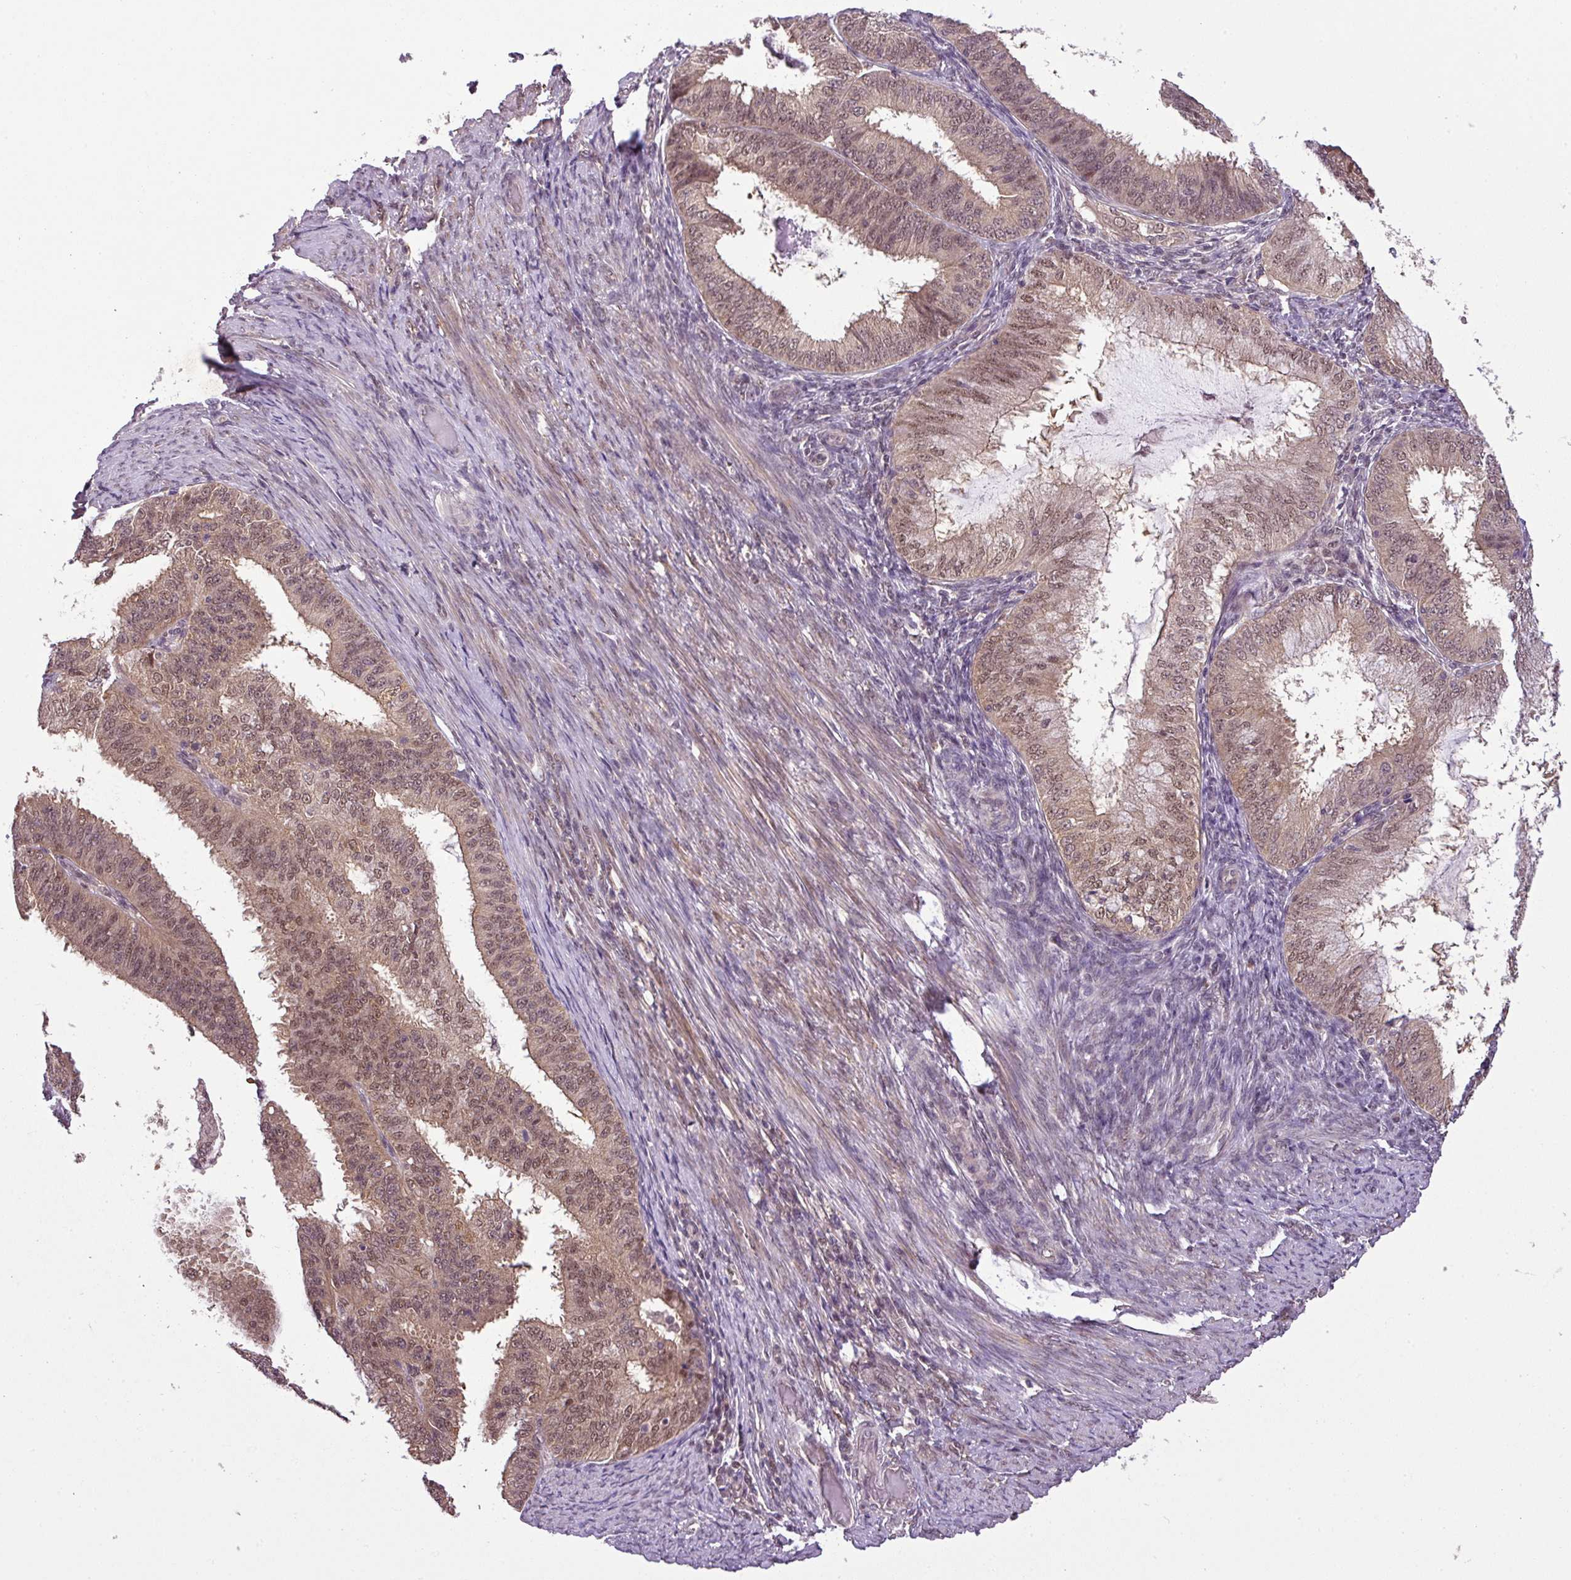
{"staining": {"intensity": "moderate", "quantity": ">75%", "location": "cytoplasmic/membranous,nuclear"}, "tissue": "endometrial cancer", "cell_type": "Tumor cells", "image_type": "cancer", "snomed": [{"axis": "morphology", "description": "Adenocarcinoma, NOS"}, {"axis": "topography", "description": "Endometrium"}], "caption": "Approximately >75% of tumor cells in human adenocarcinoma (endometrial) exhibit moderate cytoplasmic/membranous and nuclear protein staining as visualized by brown immunohistochemical staining.", "gene": "MFHAS1", "patient": {"sex": "female", "age": 51}}